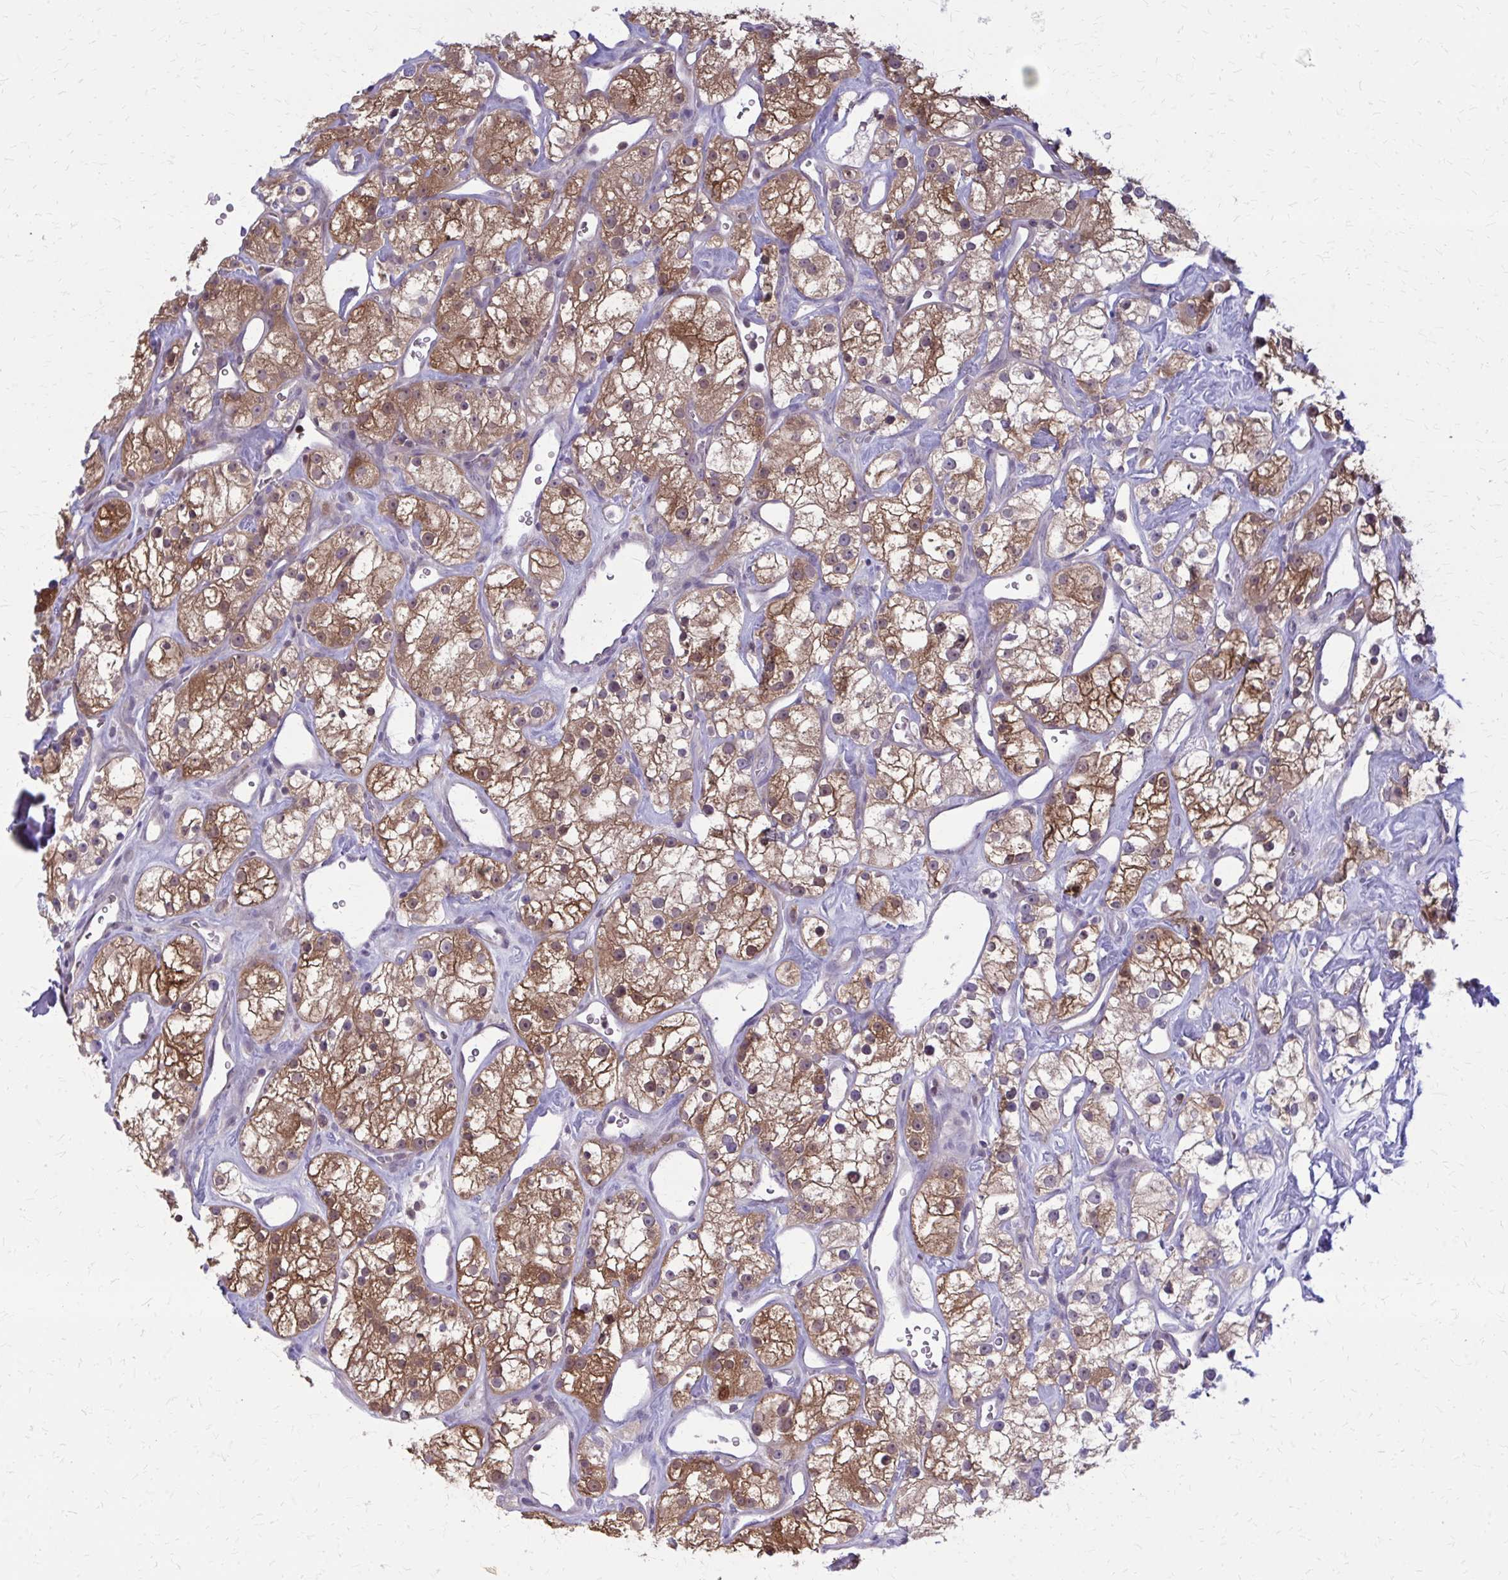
{"staining": {"intensity": "strong", "quantity": ">75%", "location": "cytoplasmic/membranous"}, "tissue": "renal cancer", "cell_type": "Tumor cells", "image_type": "cancer", "snomed": [{"axis": "morphology", "description": "Adenocarcinoma, NOS"}, {"axis": "topography", "description": "Kidney"}], "caption": "A histopathology image of renal cancer (adenocarcinoma) stained for a protein shows strong cytoplasmic/membranous brown staining in tumor cells.", "gene": "DBI", "patient": {"sex": "male", "age": 77}}